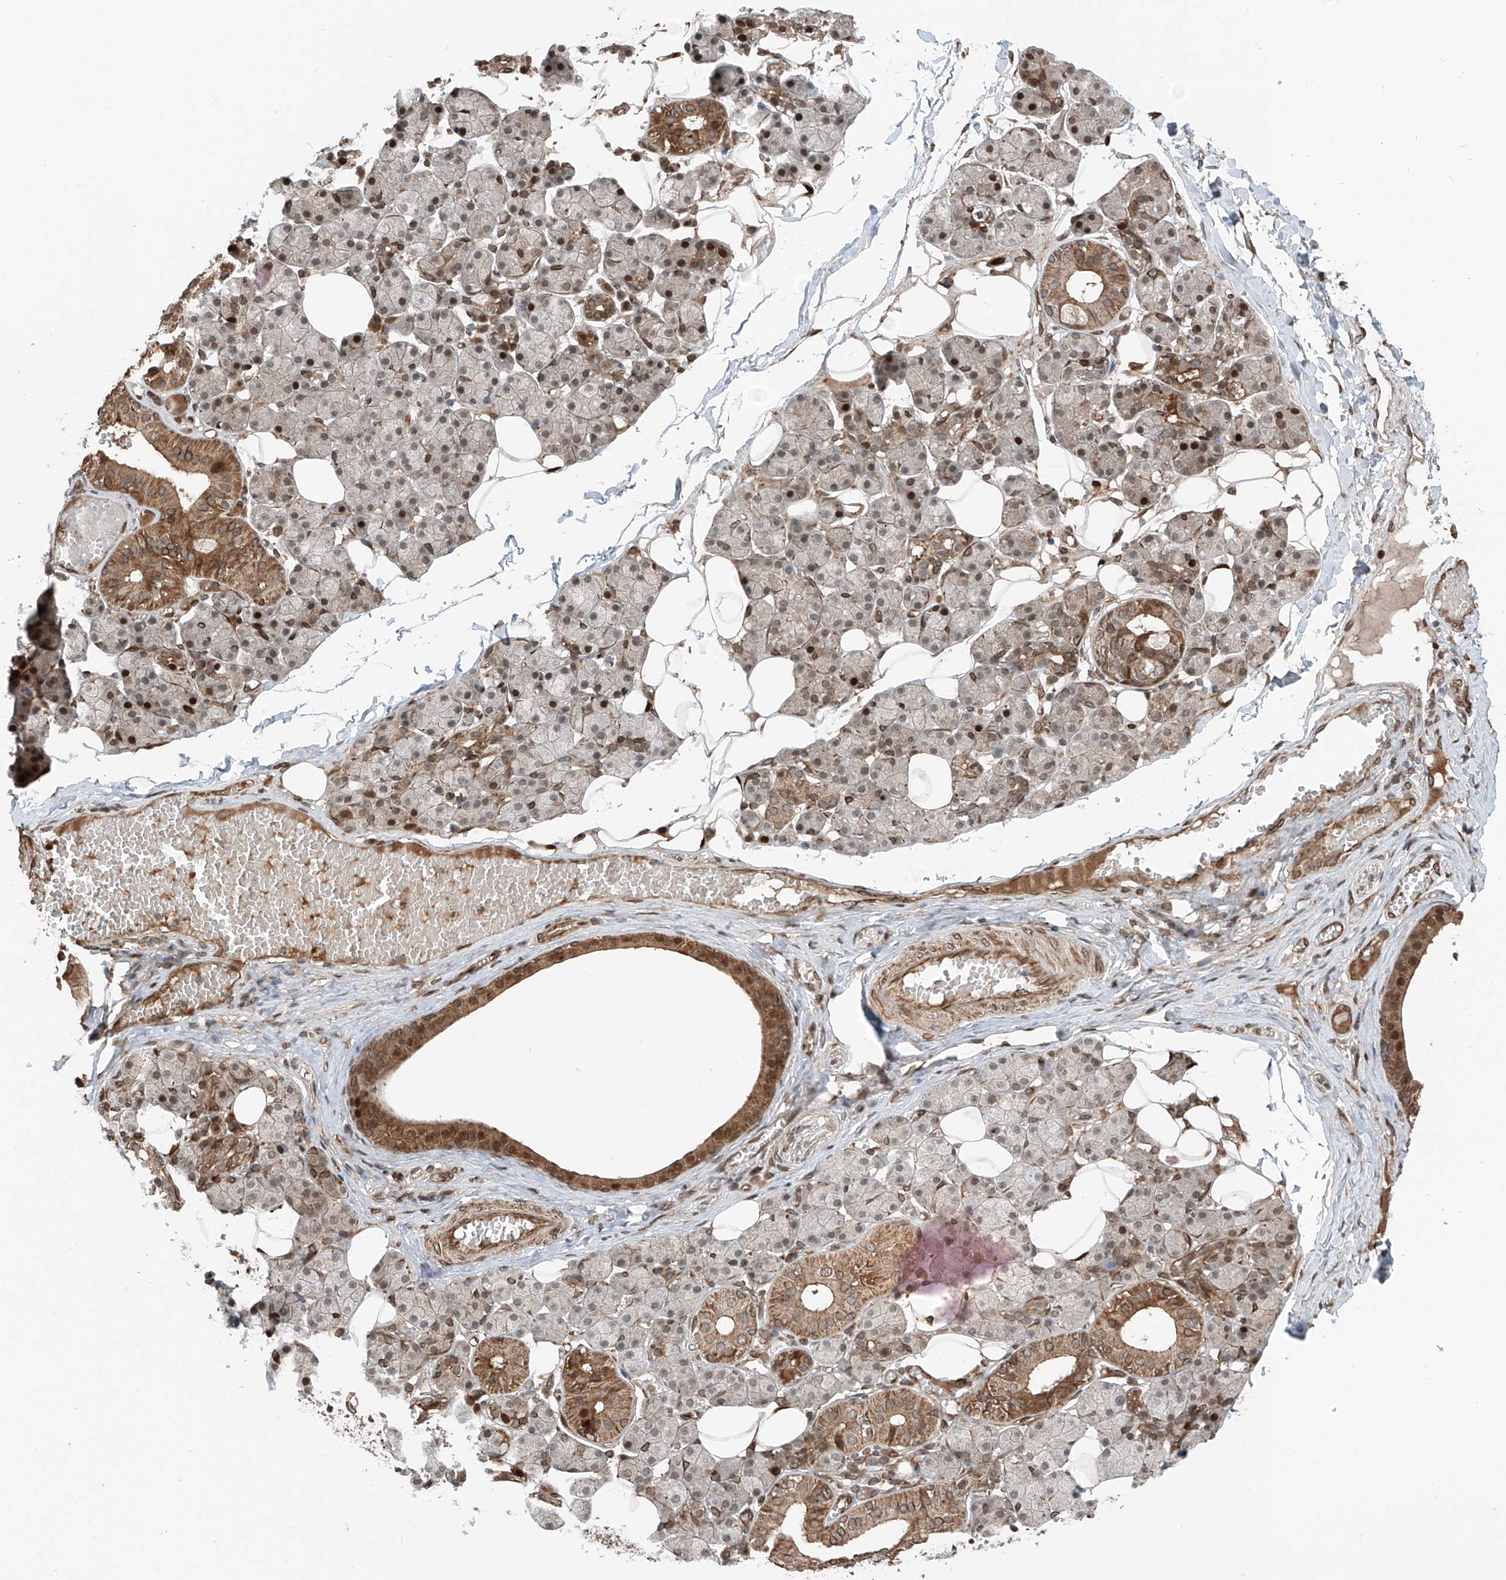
{"staining": {"intensity": "moderate", "quantity": "25%-75%", "location": "cytoplasmic/membranous,nuclear"}, "tissue": "salivary gland", "cell_type": "Glandular cells", "image_type": "normal", "snomed": [{"axis": "morphology", "description": "Normal tissue, NOS"}, {"axis": "topography", "description": "Salivary gland"}], "caption": "Unremarkable salivary gland was stained to show a protein in brown. There is medium levels of moderate cytoplasmic/membranous,nuclear positivity in approximately 25%-75% of glandular cells. The staining was performed using DAB (3,3'-diaminobenzidine), with brown indicating positive protein expression. Nuclei are stained blue with hematoxylin.", "gene": "CEP162", "patient": {"sex": "female", "age": 33}}